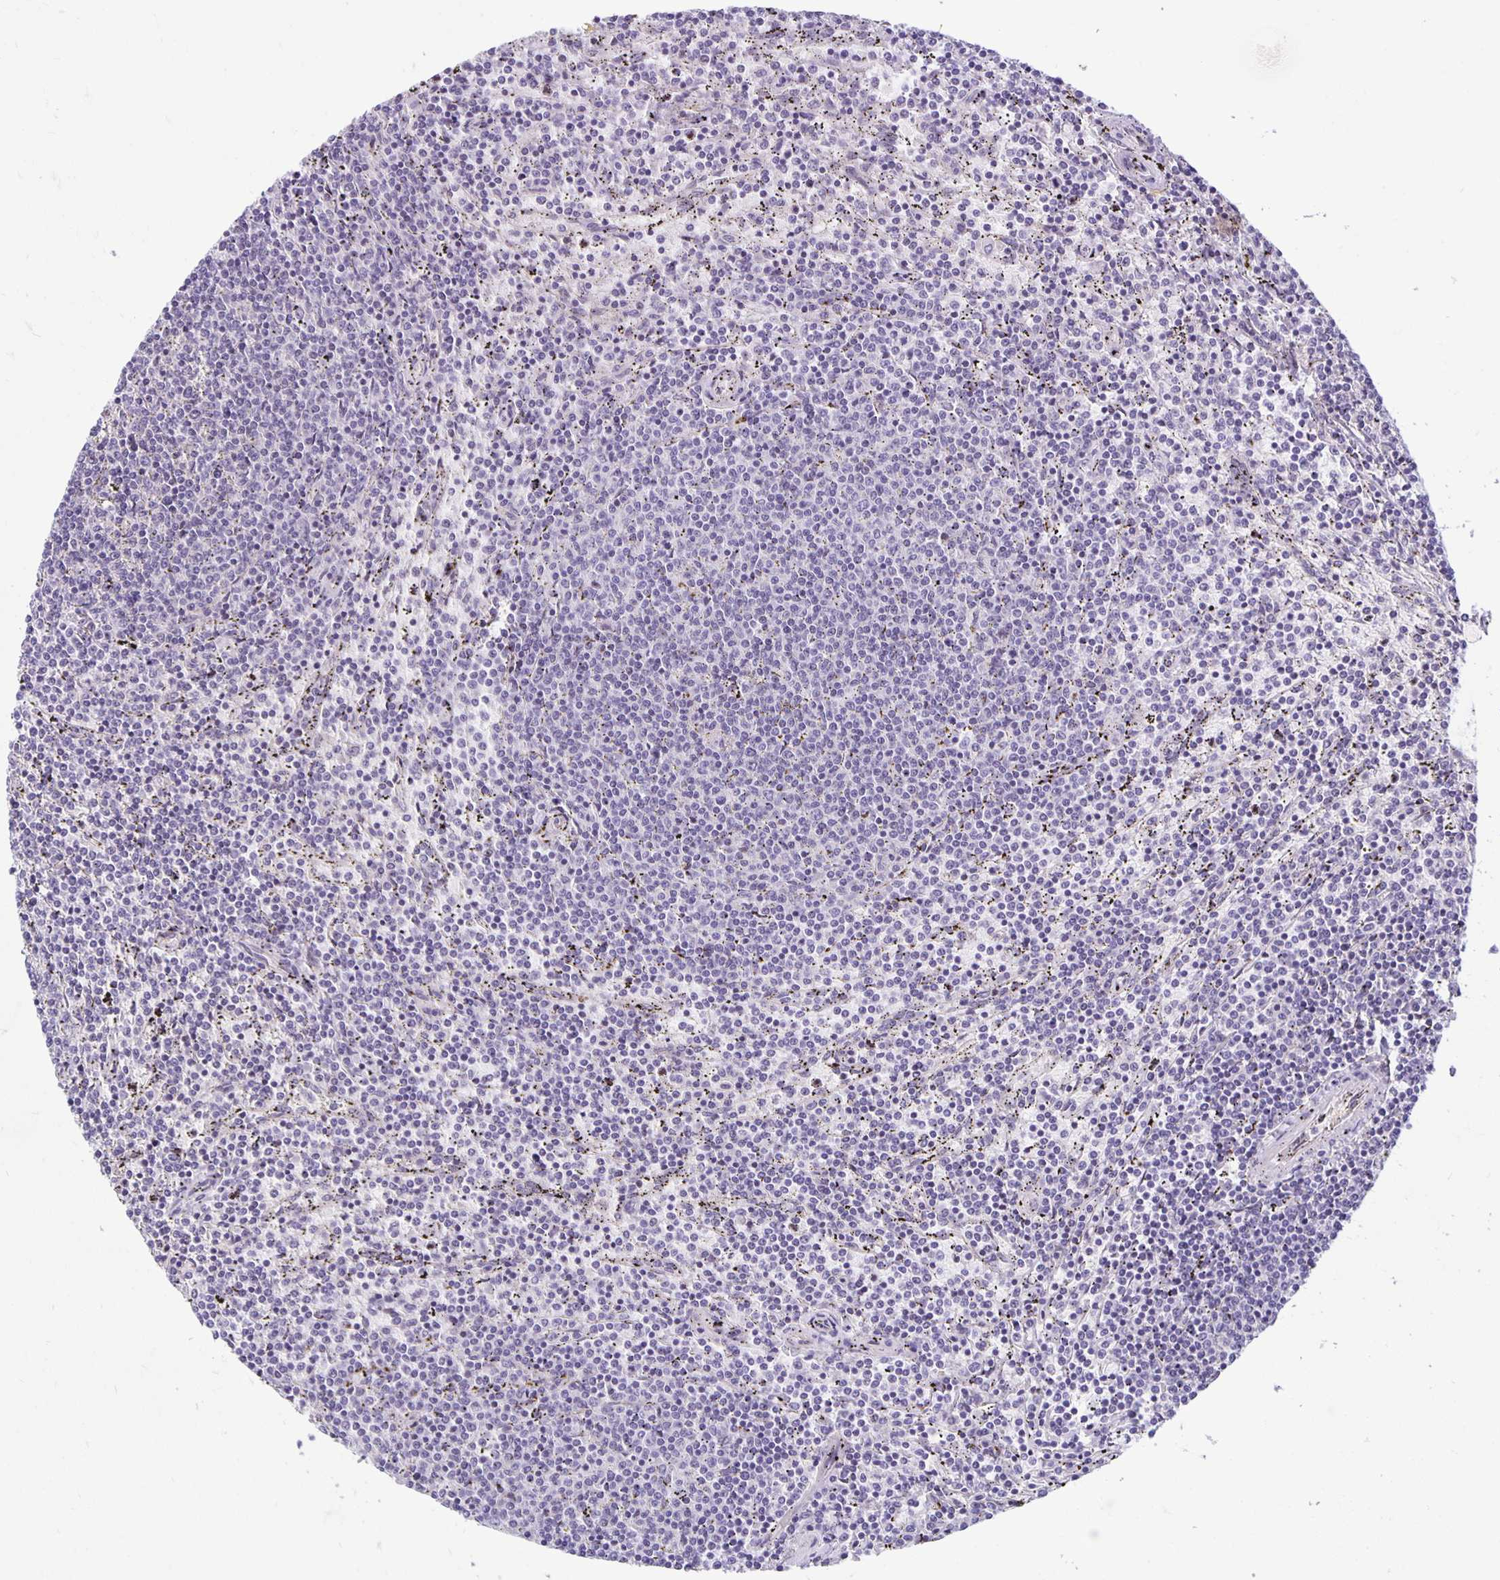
{"staining": {"intensity": "negative", "quantity": "none", "location": "none"}, "tissue": "lymphoma", "cell_type": "Tumor cells", "image_type": "cancer", "snomed": [{"axis": "morphology", "description": "Malignant lymphoma, non-Hodgkin's type, Low grade"}, {"axis": "topography", "description": "Spleen"}], "caption": "This is an immunohistochemistry histopathology image of human lymphoma. There is no staining in tumor cells.", "gene": "TAX1BP3", "patient": {"sex": "female", "age": 50}}